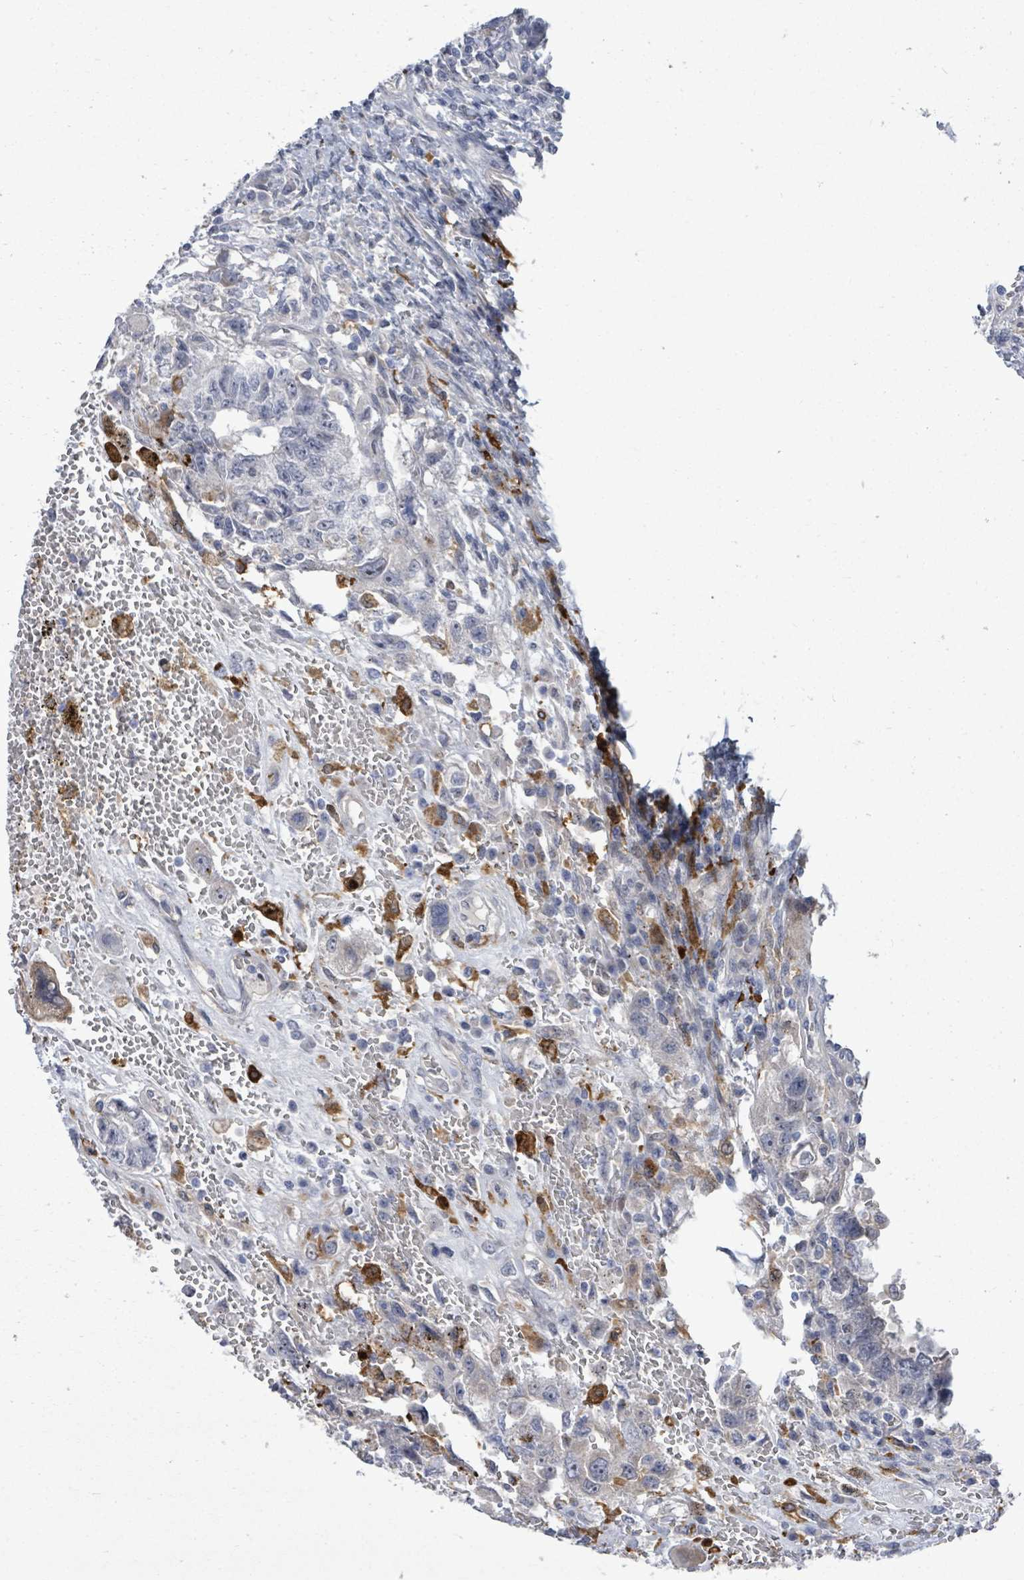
{"staining": {"intensity": "negative", "quantity": "none", "location": "none"}, "tissue": "testis cancer", "cell_type": "Tumor cells", "image_type": "cancer", "snomed": [{"axis": "morphology", "description": "Carcinoma, Embryonal, NOS"}, {"axis": "topography", "description": "Testis"}], "caption": "This is an IHC image of human testis cancer. There is no staining in tumor cells.", "gene": "CT45A5", "patient": {"sex": "male", "age": 26}}